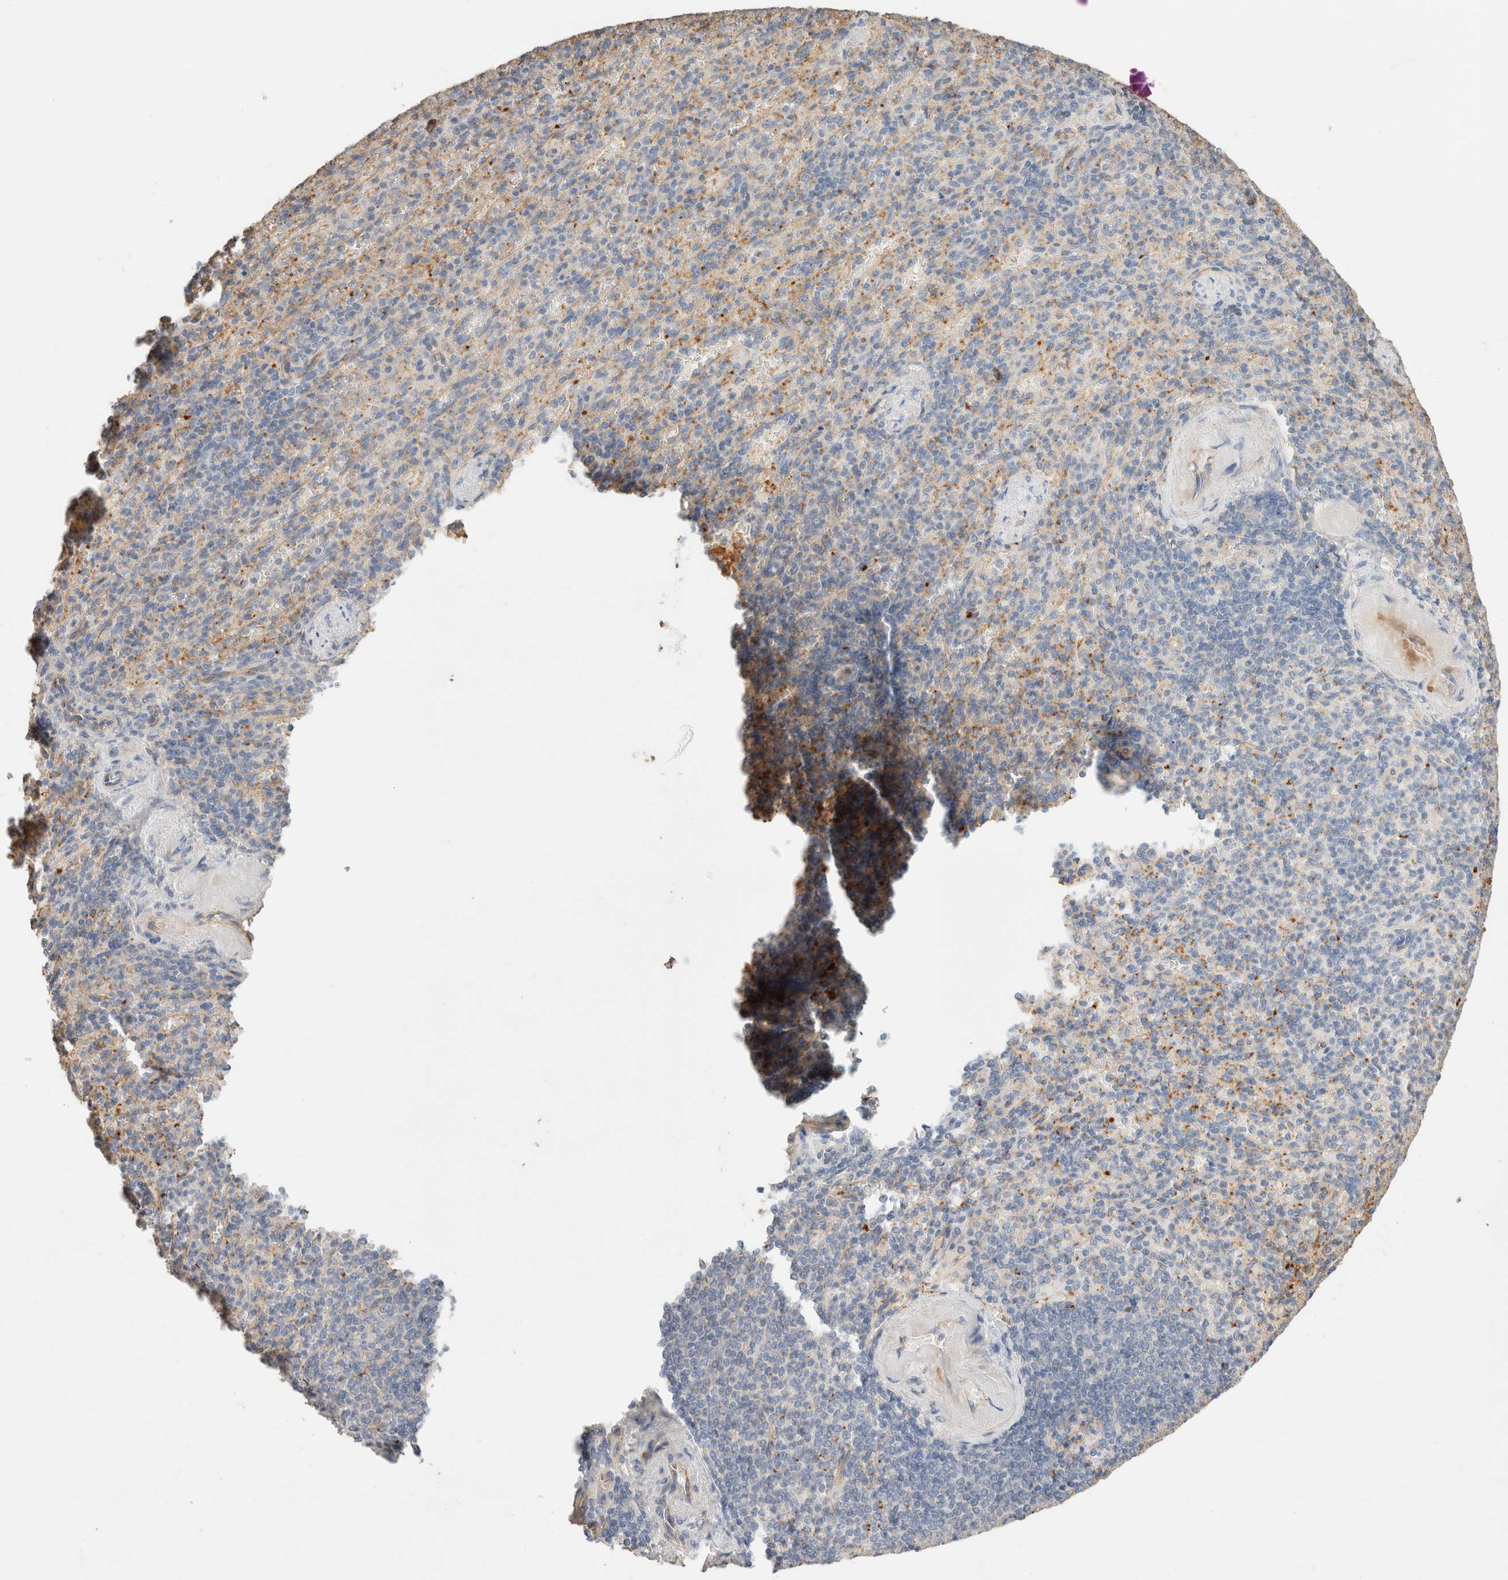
{"staining": {"intensity": "negative", "quantity": "none", "location": "none"}, "tissue": "spleen", "cell_type": "Cells in red pulp", "image_type": "normal", "snomed": [{"axis": "morphology", "description": "Normal tissue, NOS"}, {"axis": "topography", "description": "Spleen"}], "caption": "The histopathology image displays no staining of cells in red pulp in unremarkable spleen. (IHC, brightfield microscopy, high magnification).", "gene": "PROS1", "patient": {"sex": "female", "age": 74}}